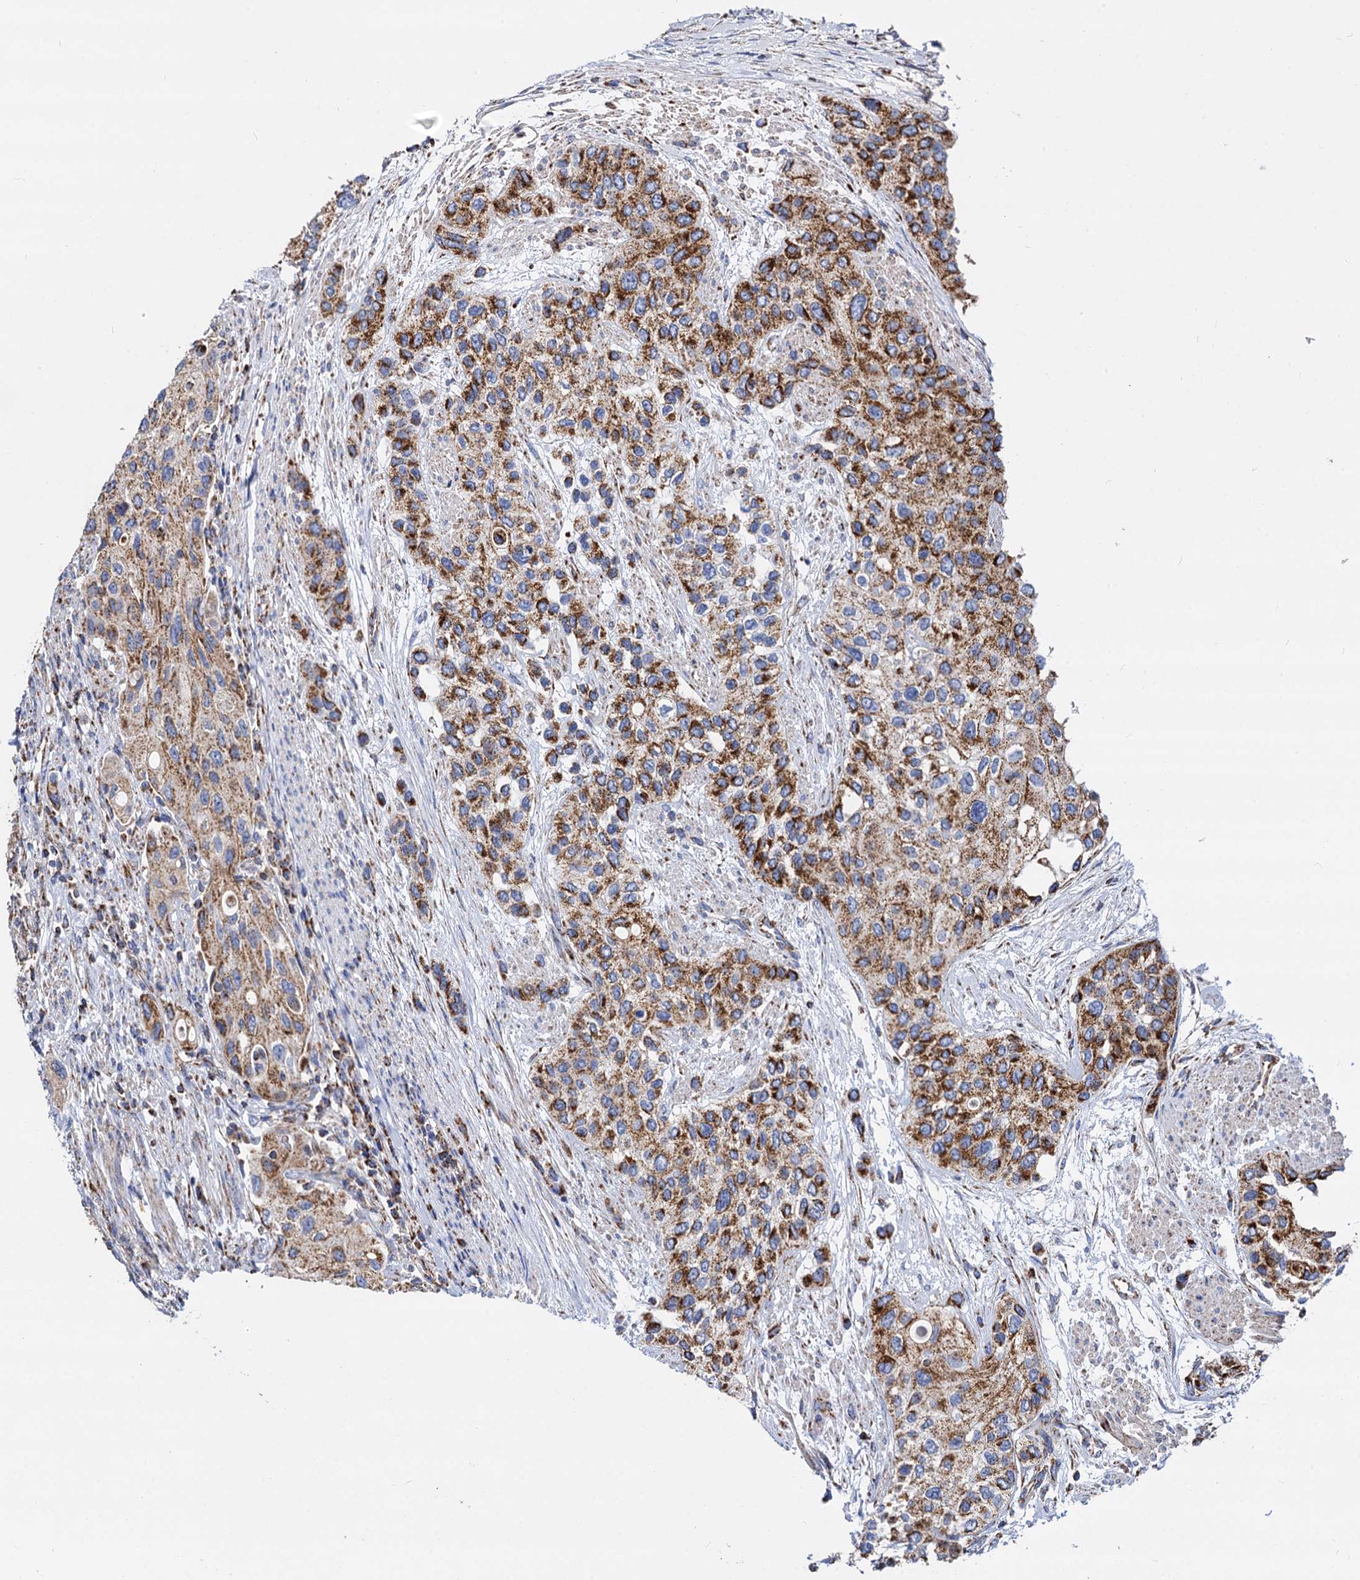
{"staining": {"intensity": "strong", "quantity": ">75%", "location": "cytoplasmic/membranous"}, "tissue": "urothelial cancer", "cell_type": "Tumor cells", "image_type": "cancer", "snomed": [{"axis": "morphology", "description": "Normal tissue, NOS"}, {"axis": "morphology", "description": "Urothelial carcinoma, High grade"}, {"axis": "topography", "description": "Vascular tissue"}, {"axis": "topography", "description": "Urinary bladder"}], "caption": "This histopathology image displays IHC staining of urothelial carcinoma (high-grade), with high strong cytoplasmic/membranous positivity in about >75% of tumor cells.", "gene": "TIMM10", "patient": {"sex": "female", "age": 56}}